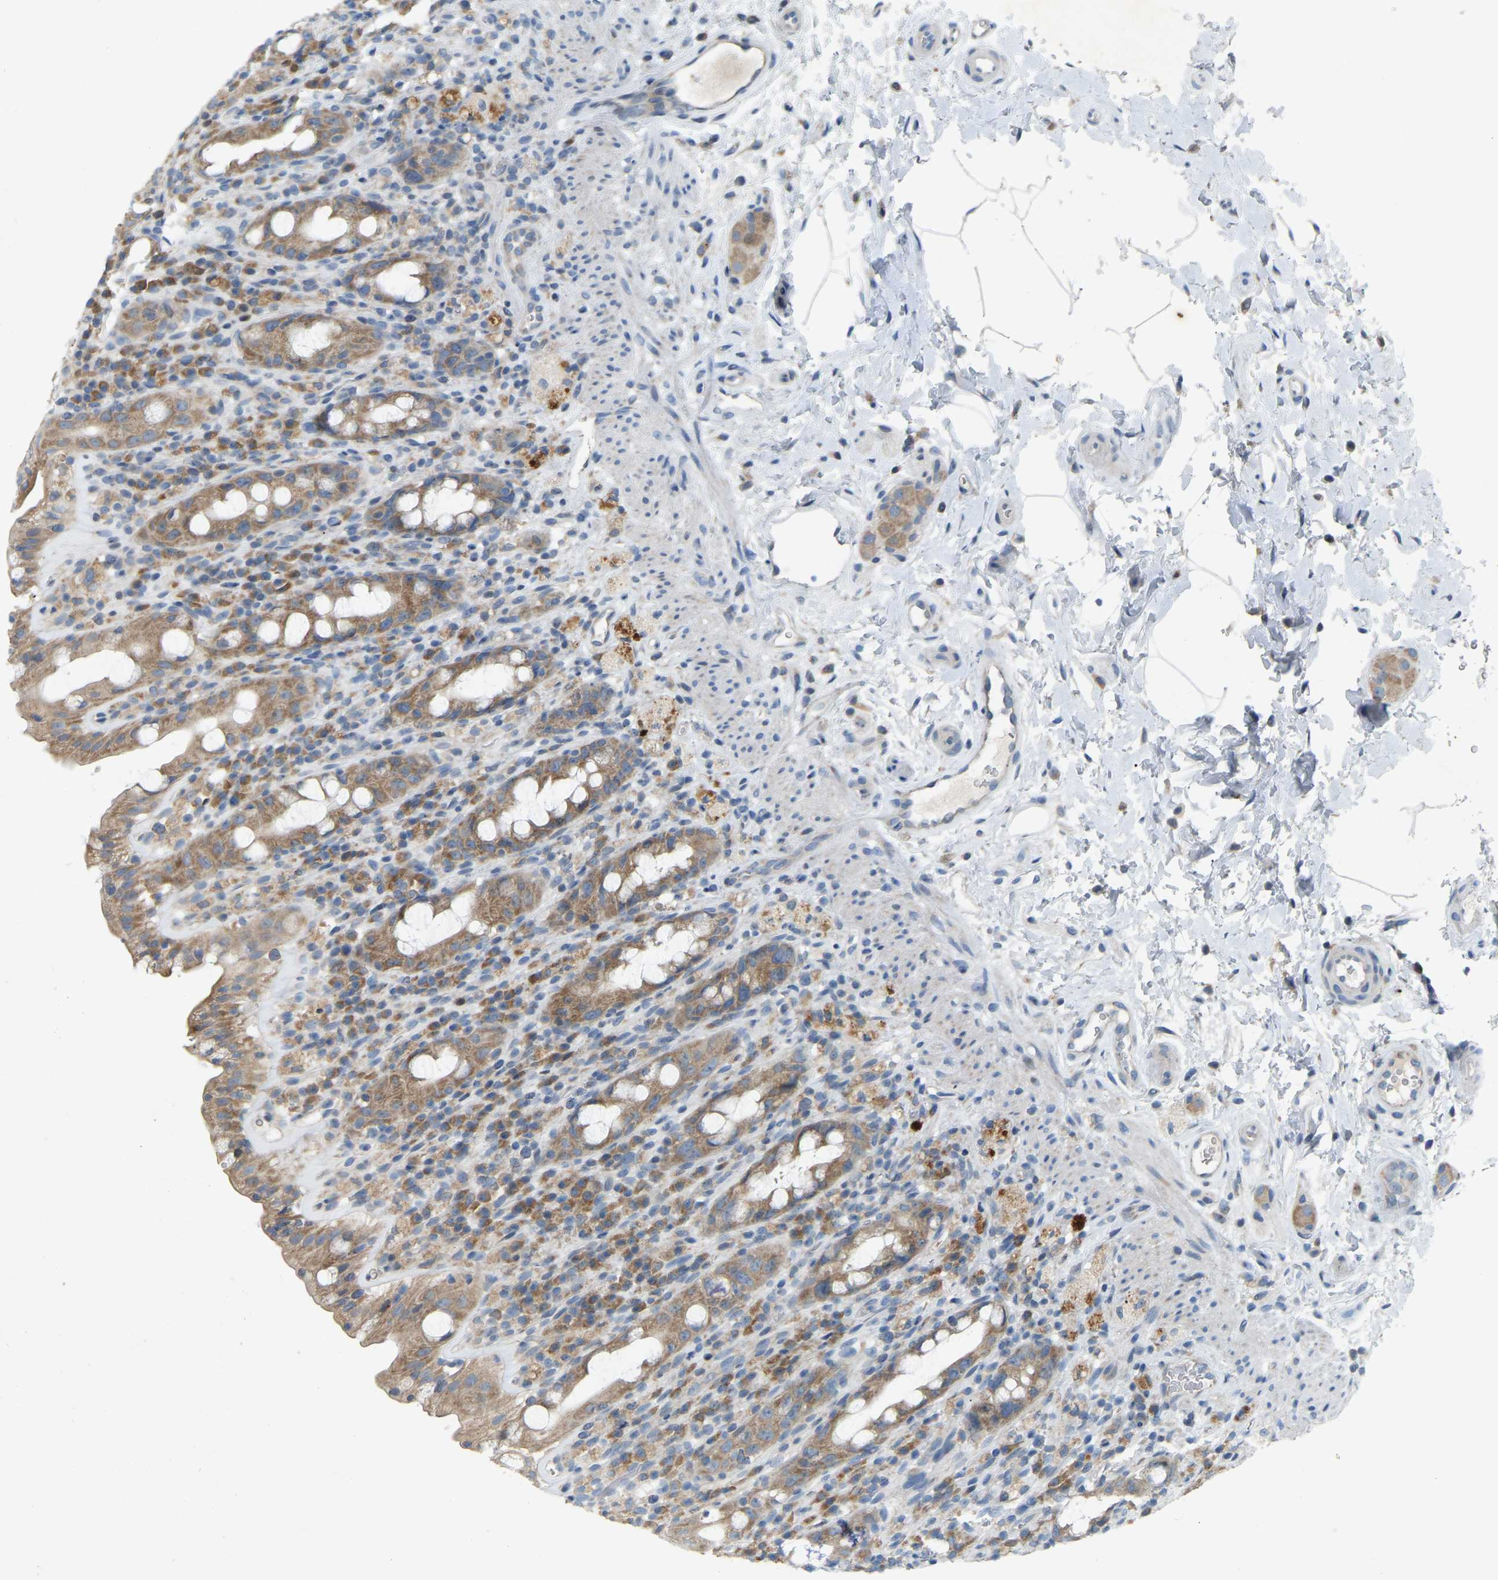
{"staining": {"intensity": "moderate", "quantity": ">75%", "location": "cytoplasmic/membranous"}, "tissue": "rectum", "cell_type": "Glandular cells", "image_type": "normal", "snomed": [{"axis": "morphology", "description": "Normal tissue, NOS"}, {"axis": "topography", "description": "Rectum"}], "caption": "This photomicrograph shows immunohistochemistry (IHC) staining of benign rectum, with medium moderate cytoplasmic/membranous positivity in about >75% of glandular cells.", "gene": "ENSG00000283765", "patient": {"sex": "male", "age": 44}}